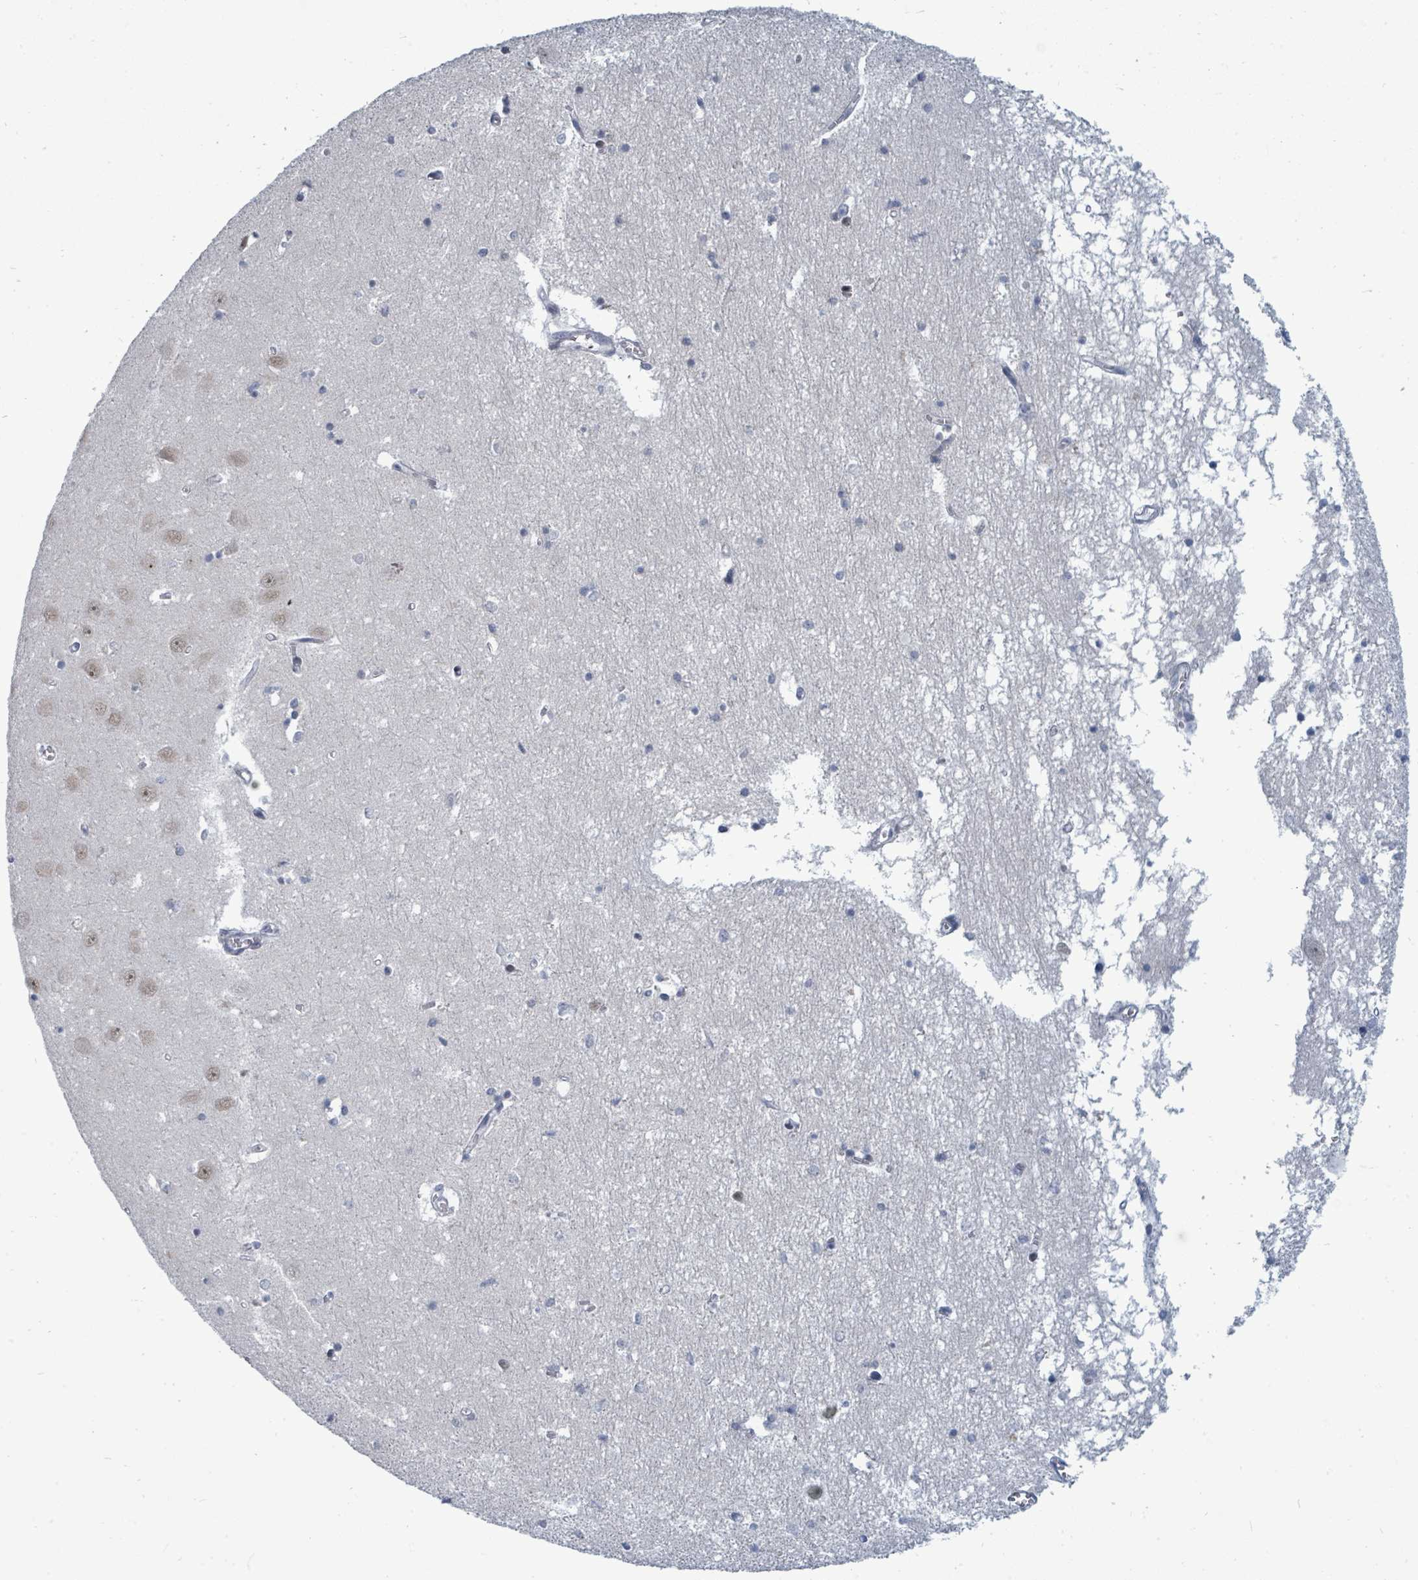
{"staining": {"intensity": "weak", "quantity": "<25%", "location": "nuclear"}, "tissue": "hippocampus", "cell_type": "Glial cells", "image_type": "normal", "snomed": [{"axis": "morphology", "description": "Normal tissue, NOS"}, {"axis": "topography", "description": "Hippocampus"}], "caption": "This image is of benign hippocampus stained with IHC to label a protein in brown with the nuclei are counter-stained blue. There is no expression in glial cells. Brightfield microscopy of immunohistochemistry stained with DAB (brown) and hematoxylin (blue), captured at high magnification.", "gene": "UCK1", "patient": {"sex": "male", "age": 70}}